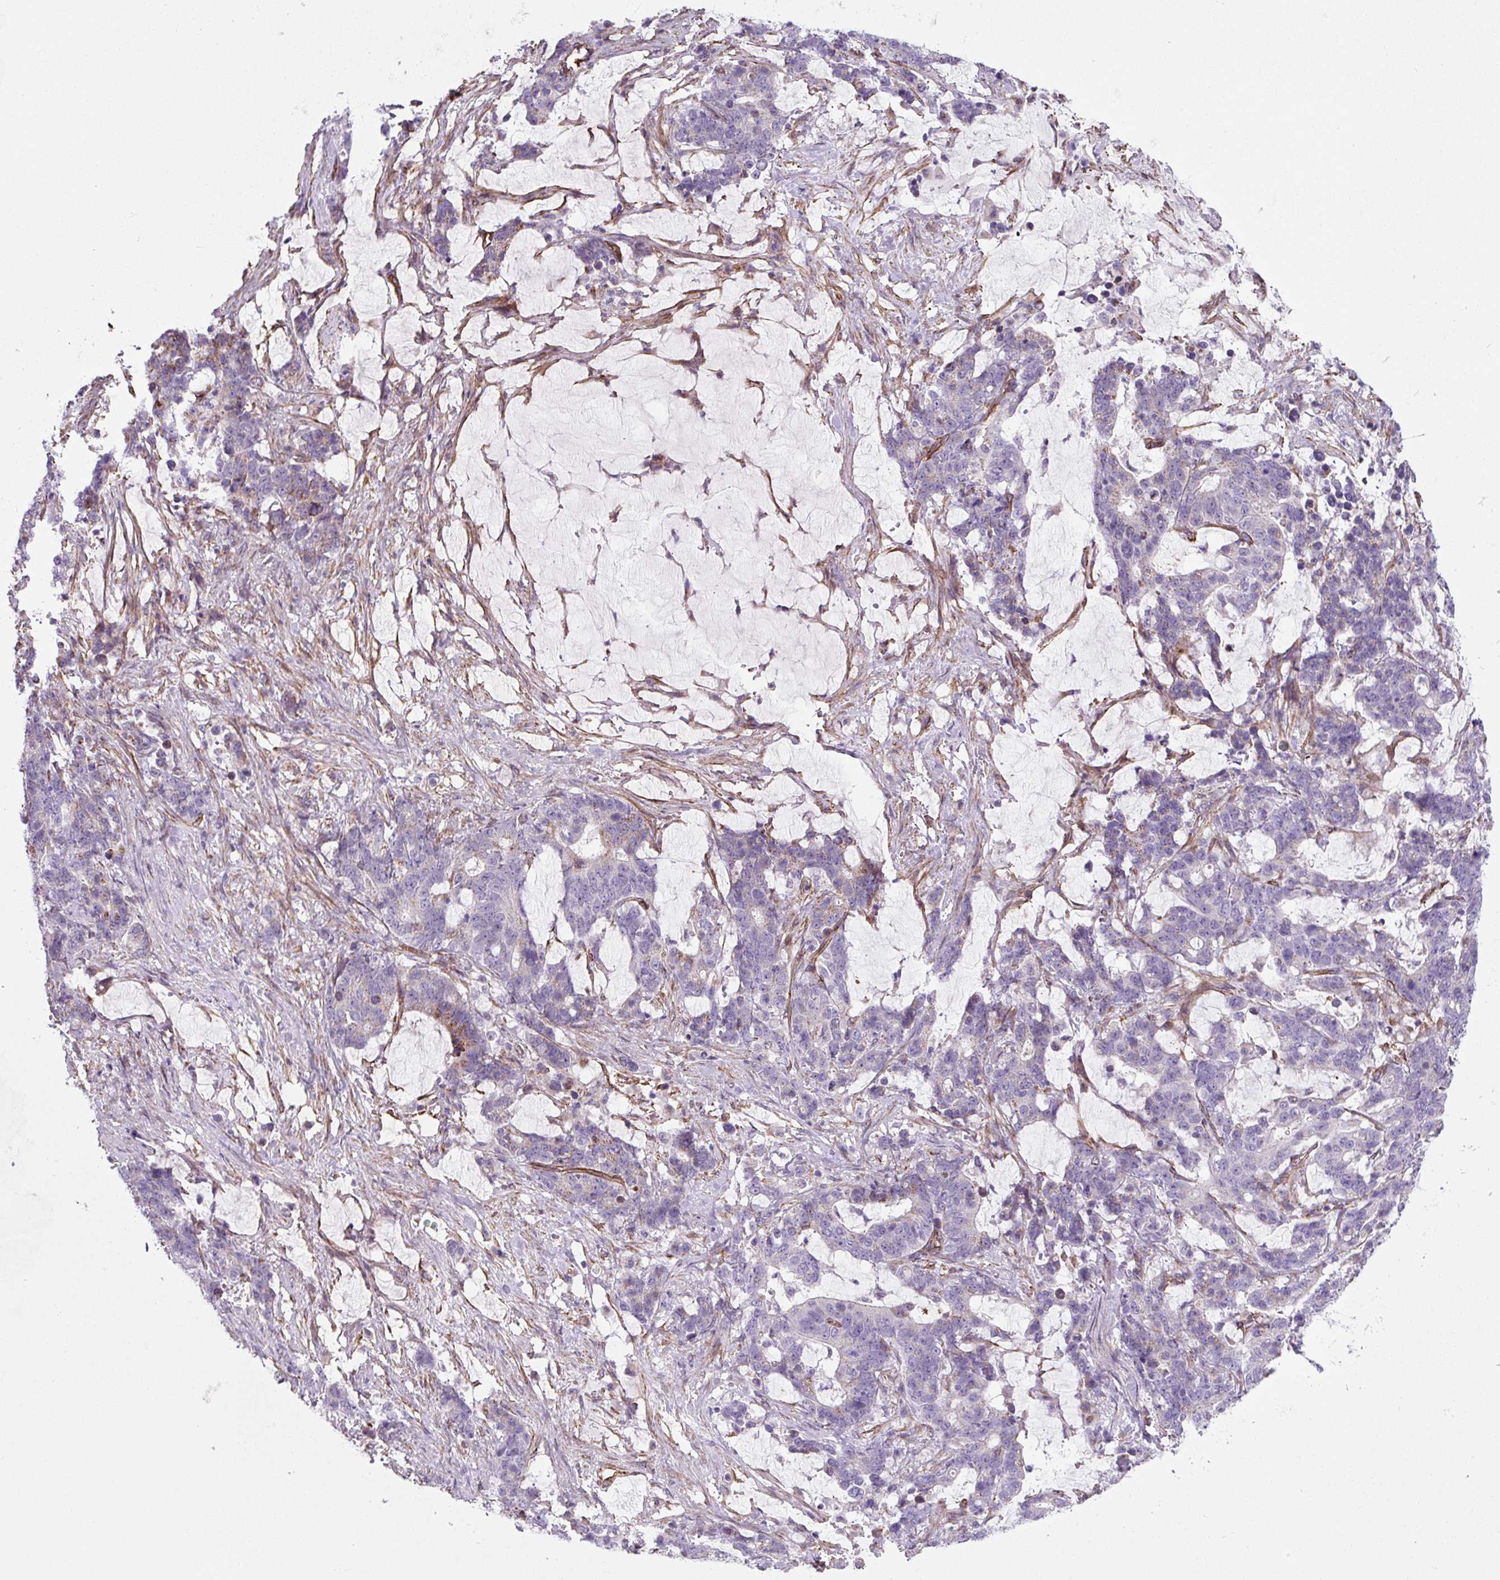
{"staining": {"intensity": "negative", "quantity": "none", "location": "none"}, "tissue": "stomach cancer", "cell_type": "Tumor cells", "image_type": "cancer", "snomed": [{"axis": "morphology", "description": "Normal tissue, NOS"}, {"axis": "morphology", "description": "Adenocarcinoma, NOS"}, {"axis": "topography", "description": "Stomach"}], "caption": "Immunohistochemistry photomicrograph of stomach cancer stained for a protein (brown), which demonstrates no staining in tumor cells. Nuclei are stained in blue.", "gene": "ANKUB1", "patient": {"sex": "female", "age": 64}}